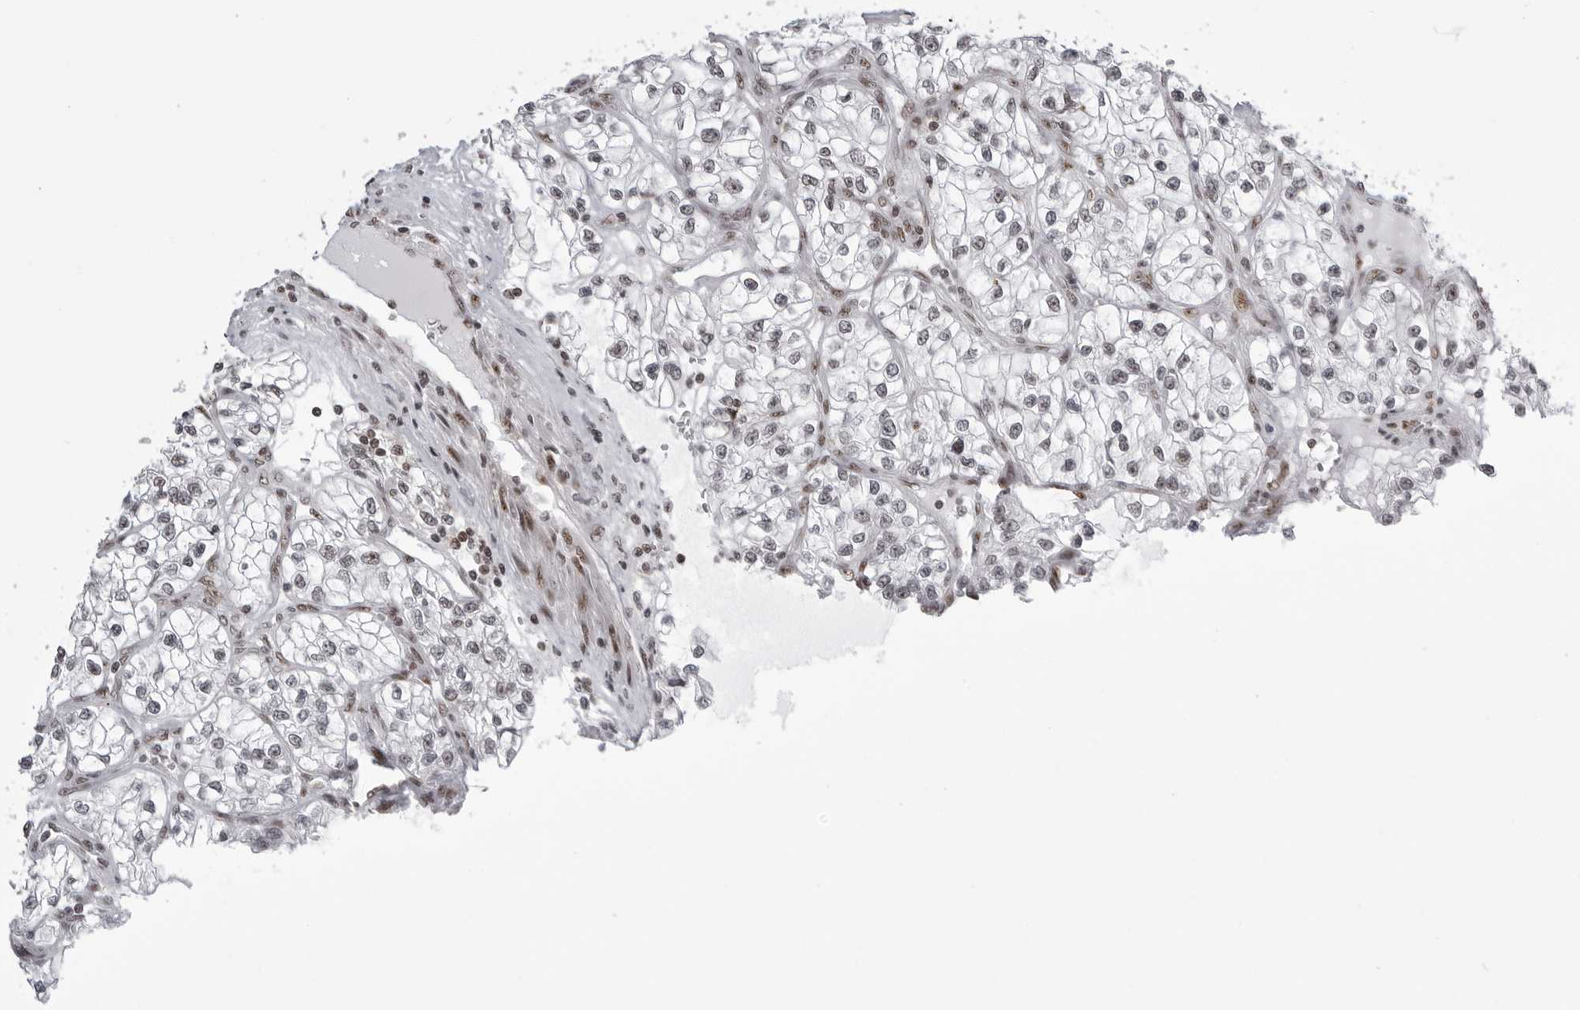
{"staining": {"intensity": "negative", "quantity": "none", "location": "none"}, "tissue": "renal cancer", "cell_type": "Tumor cells", "image_type": "cancer", "snomed": [{"axis": "morphology", "description": "Adenocarcinoma, NOS"}, {"axis": "topography", "description": "Kidney"}], "caption": "The photomicrograph displays no staining of tumor cells in renal cancer.", "gene": "WRAP53", "patient": {"sex": "female", "age": 57}}